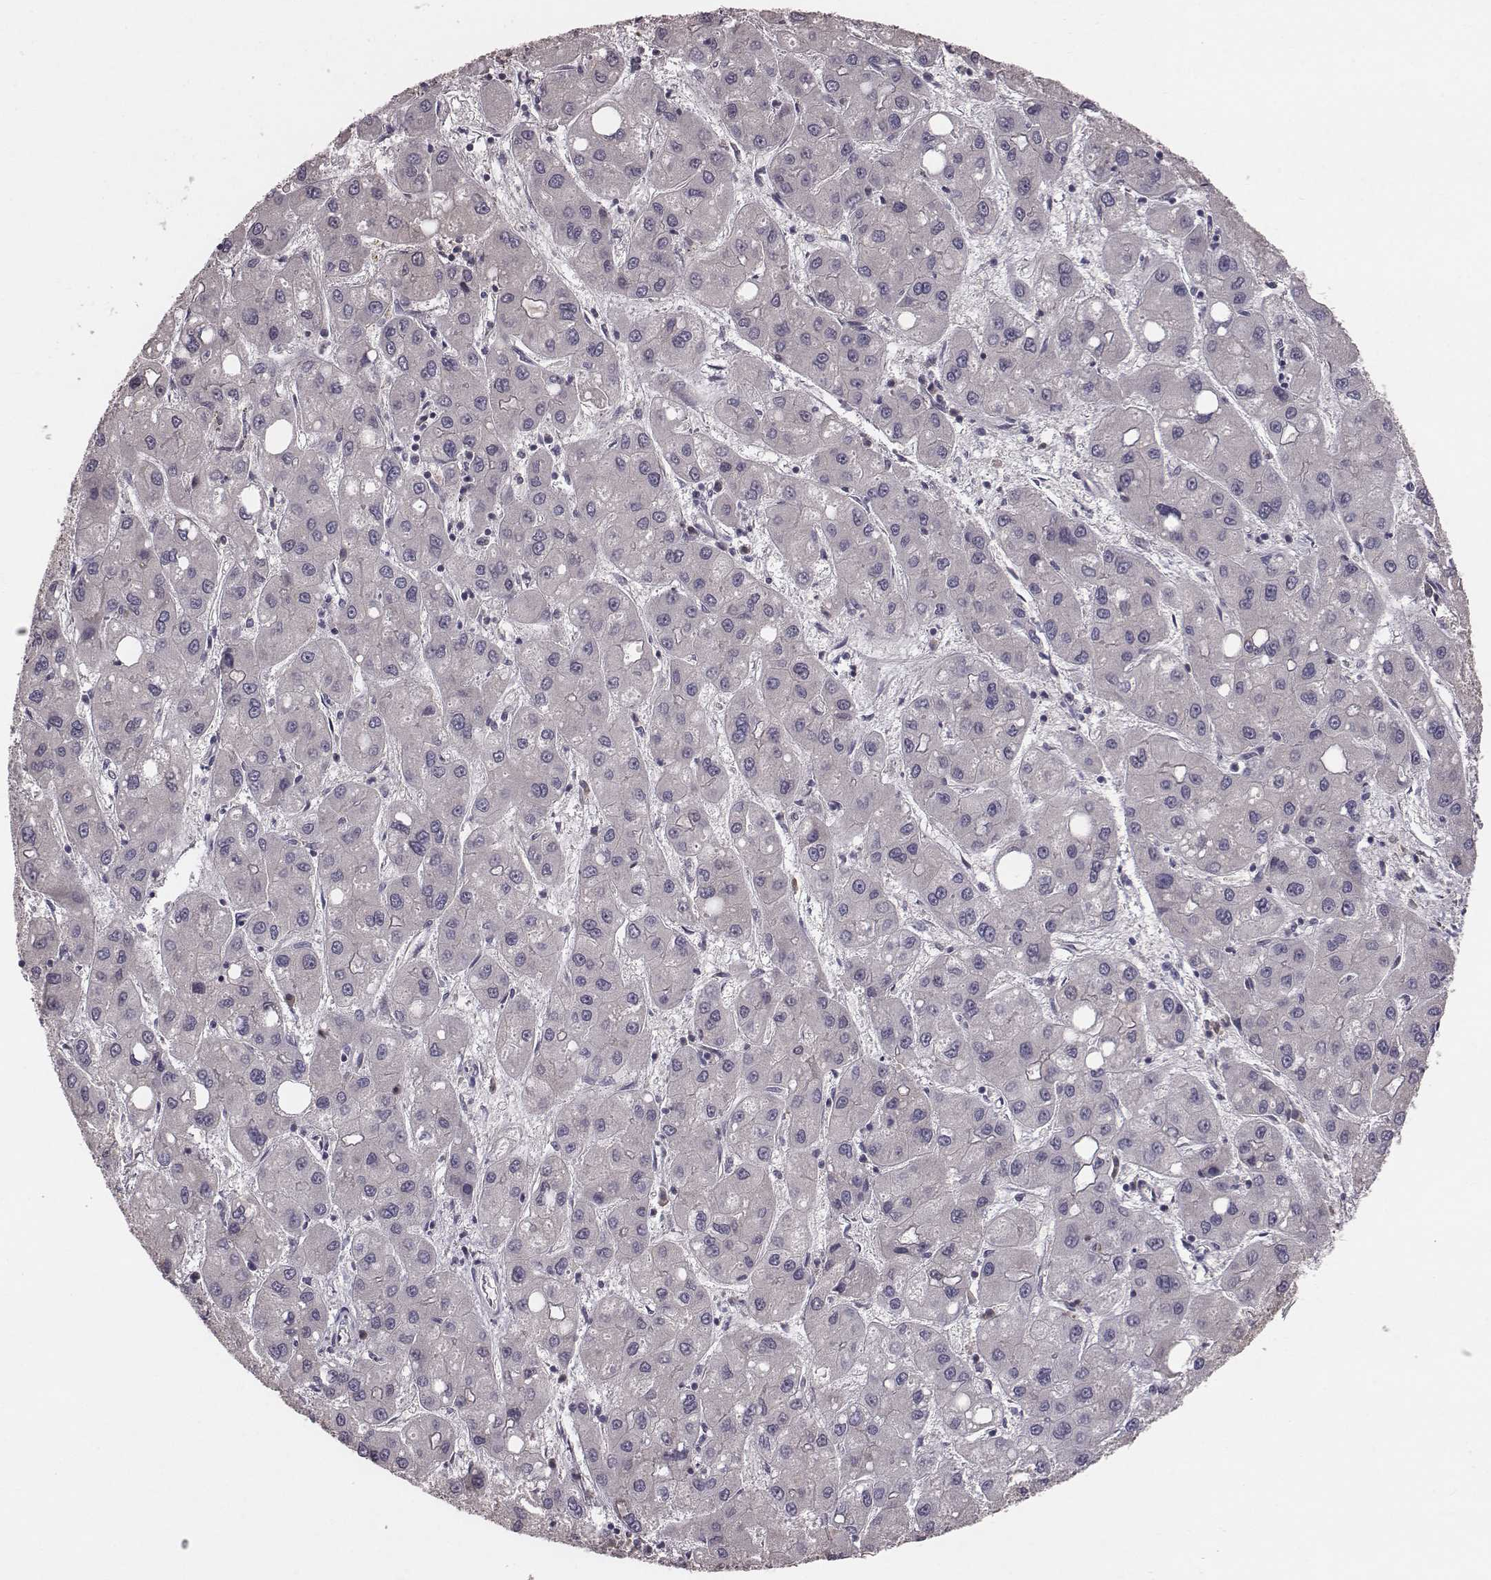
{"staining": {"intensity": "negative", "quantity": "none", "location": "none"}, "tissue": "liver cancer", "cell_type": "Tumor cells", "image_type": "cancer", "snomed": [{"axis": "morphology", "description": "Carcinoma, Hepatocellular, NOS"}, {"axis": "topography", "description": "Liver"}], "caption": "Tumor cells show no significant staining in liver cancer (hepatocellular carcinoma).", "gene": "SMIM24", "patient": {"sex": "male", "age": 73}}